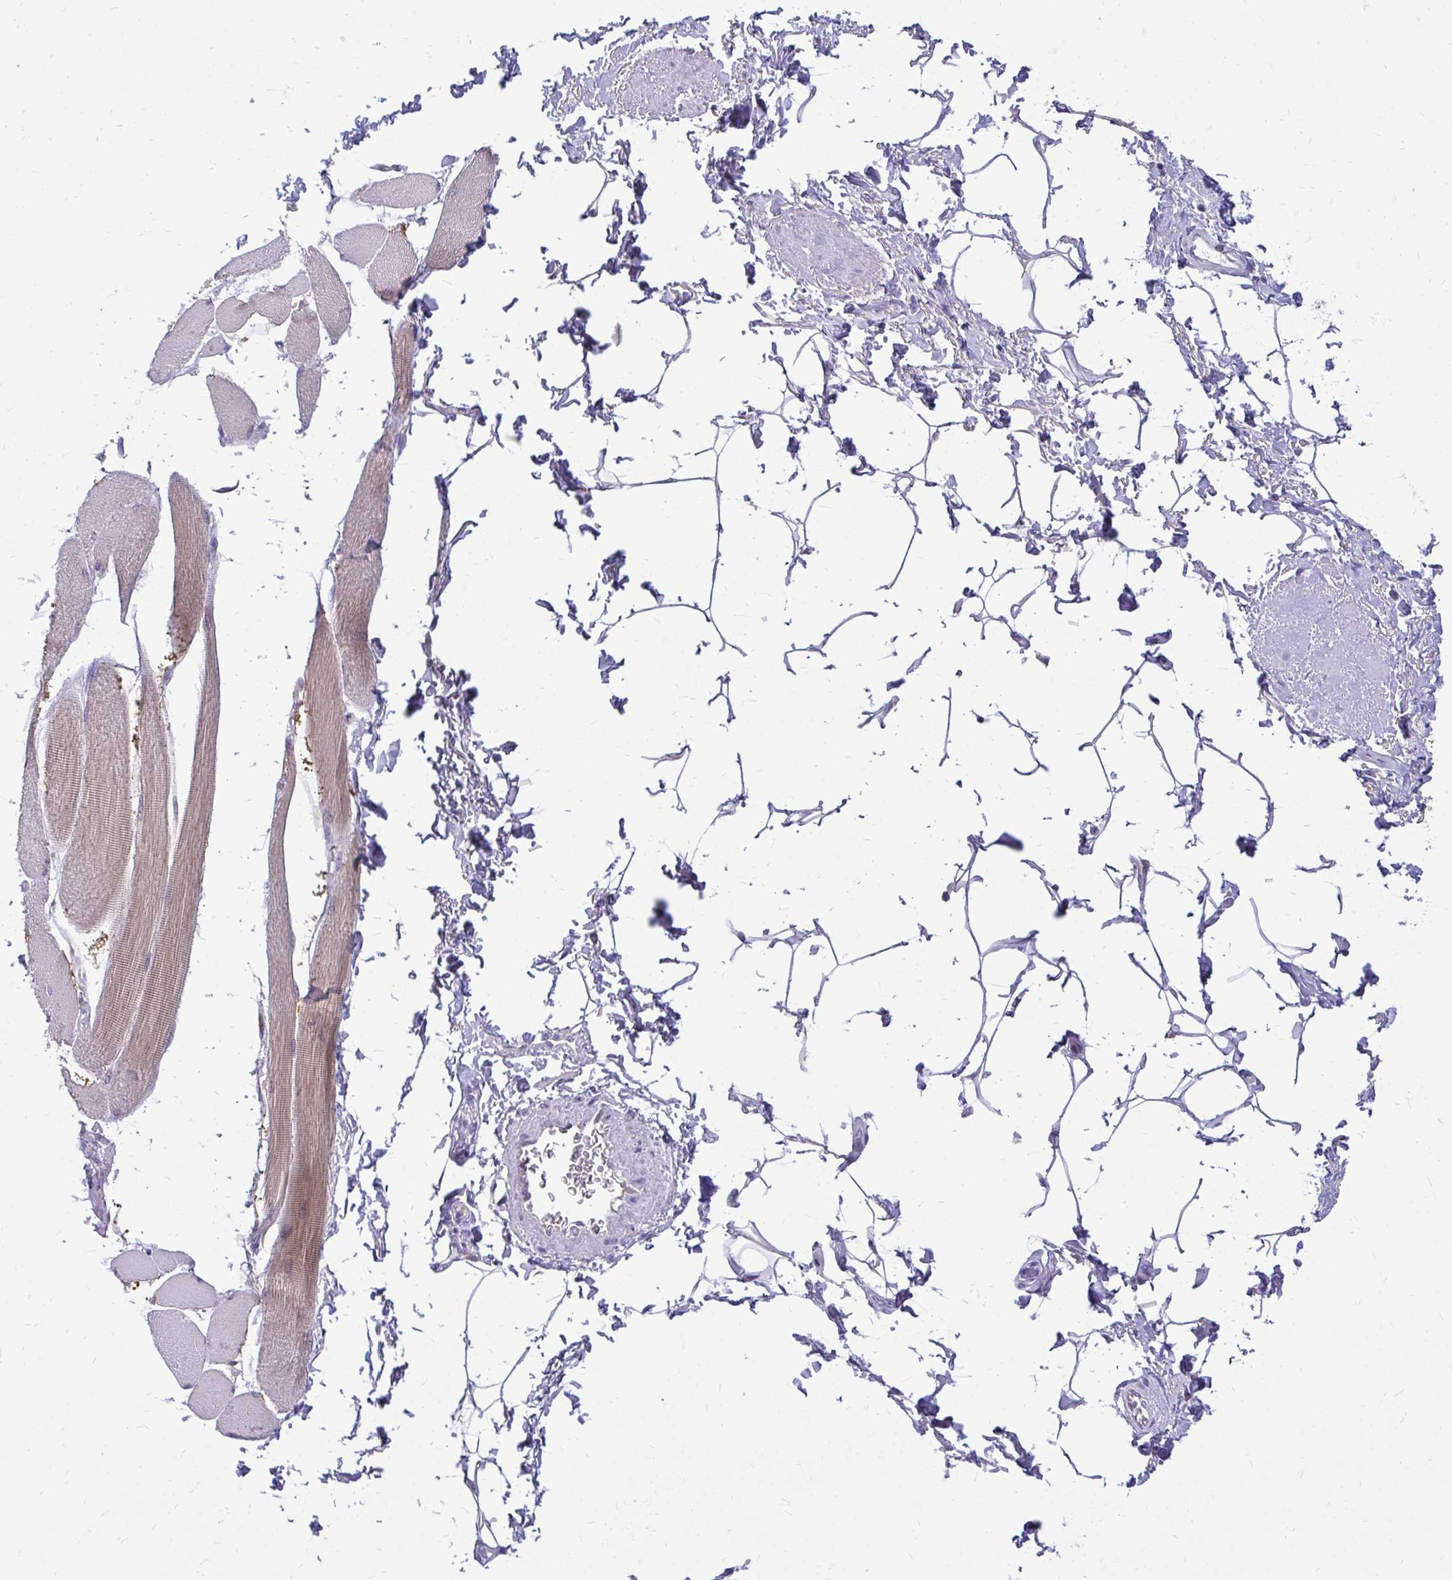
{"staining": {"intensity": "negative", "quantity": "none", "location": "none"}, "tissue": "adipose tissue", "cell_type": "Adipocytes", "image_type": "normal", "snomed": [{"axis": "morphology", "description": "Normal tissue, NOS"}, {"axis": "topography", "description": "Peripheral nerve tissue"}], "caption": "A micrograph of adipose tissue stained for a protein displays no brown staining in adipocytes.", "gene": "FABP3", "patient": {"sex": "male", "age": 51}}